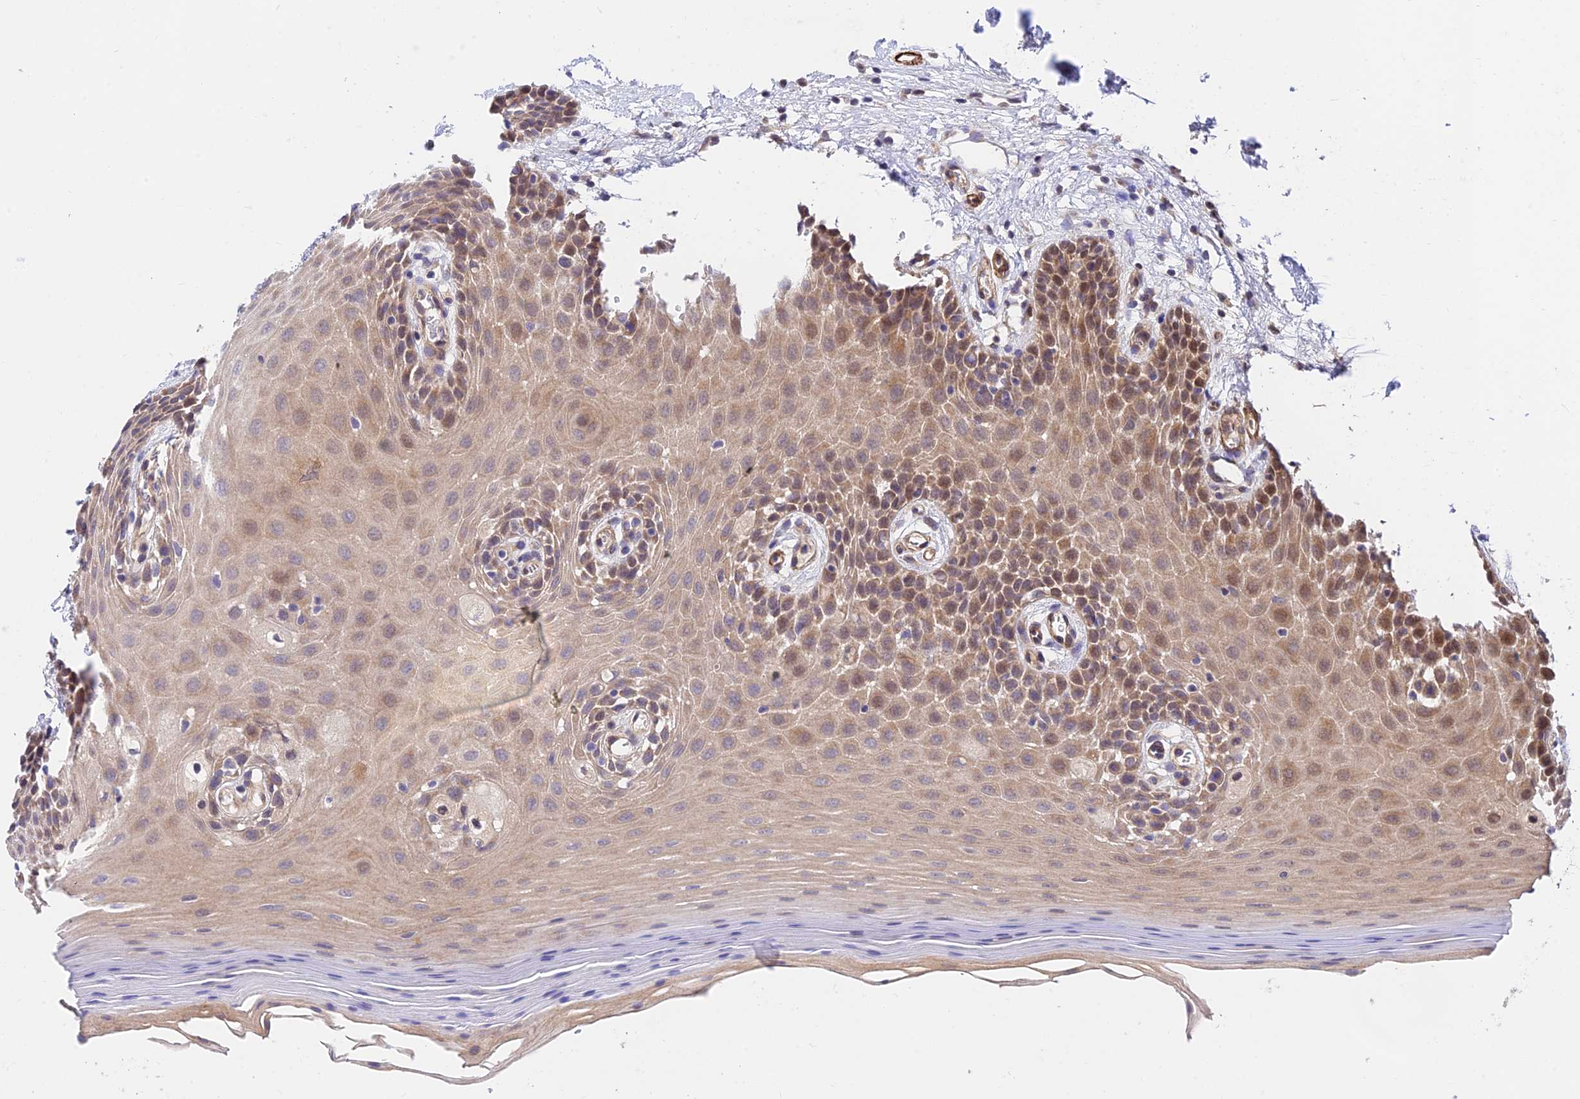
{"staining": {"intensity": "moderate", "quantity": ">75%", "location": "cytoplasmic/membranous"}, "tissue": "oral mucosa", "cell_type": "Squamous epithelial cells", "image_type": "normal", "snomed": [{"axis": "morphology", "description": "Normal tissue, NOS"}, {"axis": "topography", "description": "Oral tissue"}, {"axis": "topography", "description": "Tounge, NOS"}], "caption": "An image of human oral mucosa stained for a protein reveals moderate cytoplasmic/membranous brown staining in squamous epithelial cells.", "gene": "ANKRD50", "patient": {"sex": "male", "age": 47}}